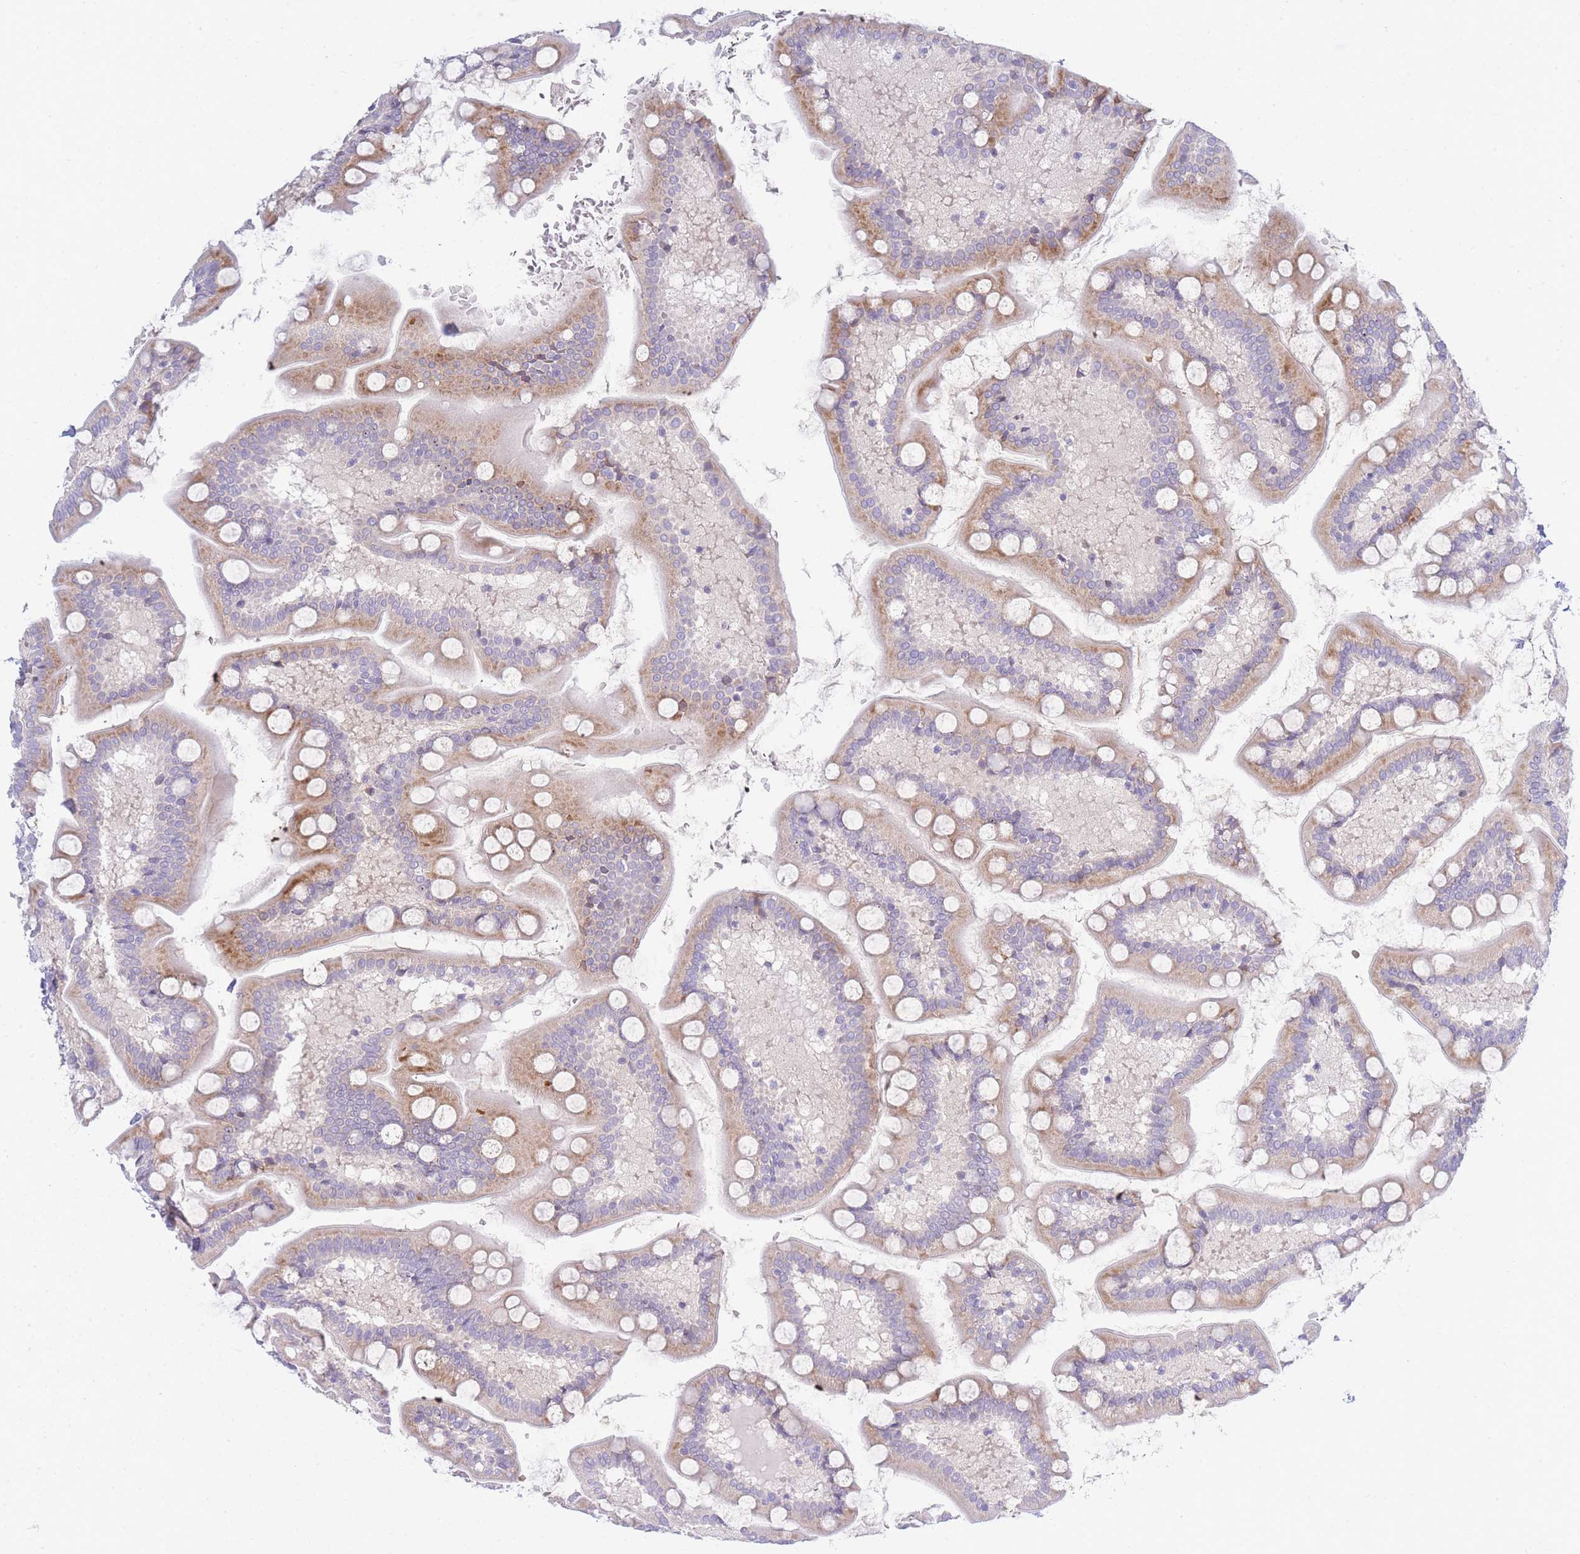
{"staining": {"intensity": "moderate", "quantity": ">75%", "location": "cytoplasmic/membranous"}, "tissue": "small intestine", "cell_type": "Glandular cells", "image_type": "normal", "snomed": [{"axis": "morphology", "description": "Normal tissue, NOS"}, {"axis": "topography", "description": "Small intestine"}], "caption": "Brown immunohistochemical staining in benign human small intestine displays moderate cytoplasmic/membranous expression in about >75% of glandular cells.", "gene": "ZNF510", "patient": {"sex": "male", "age": 41}}